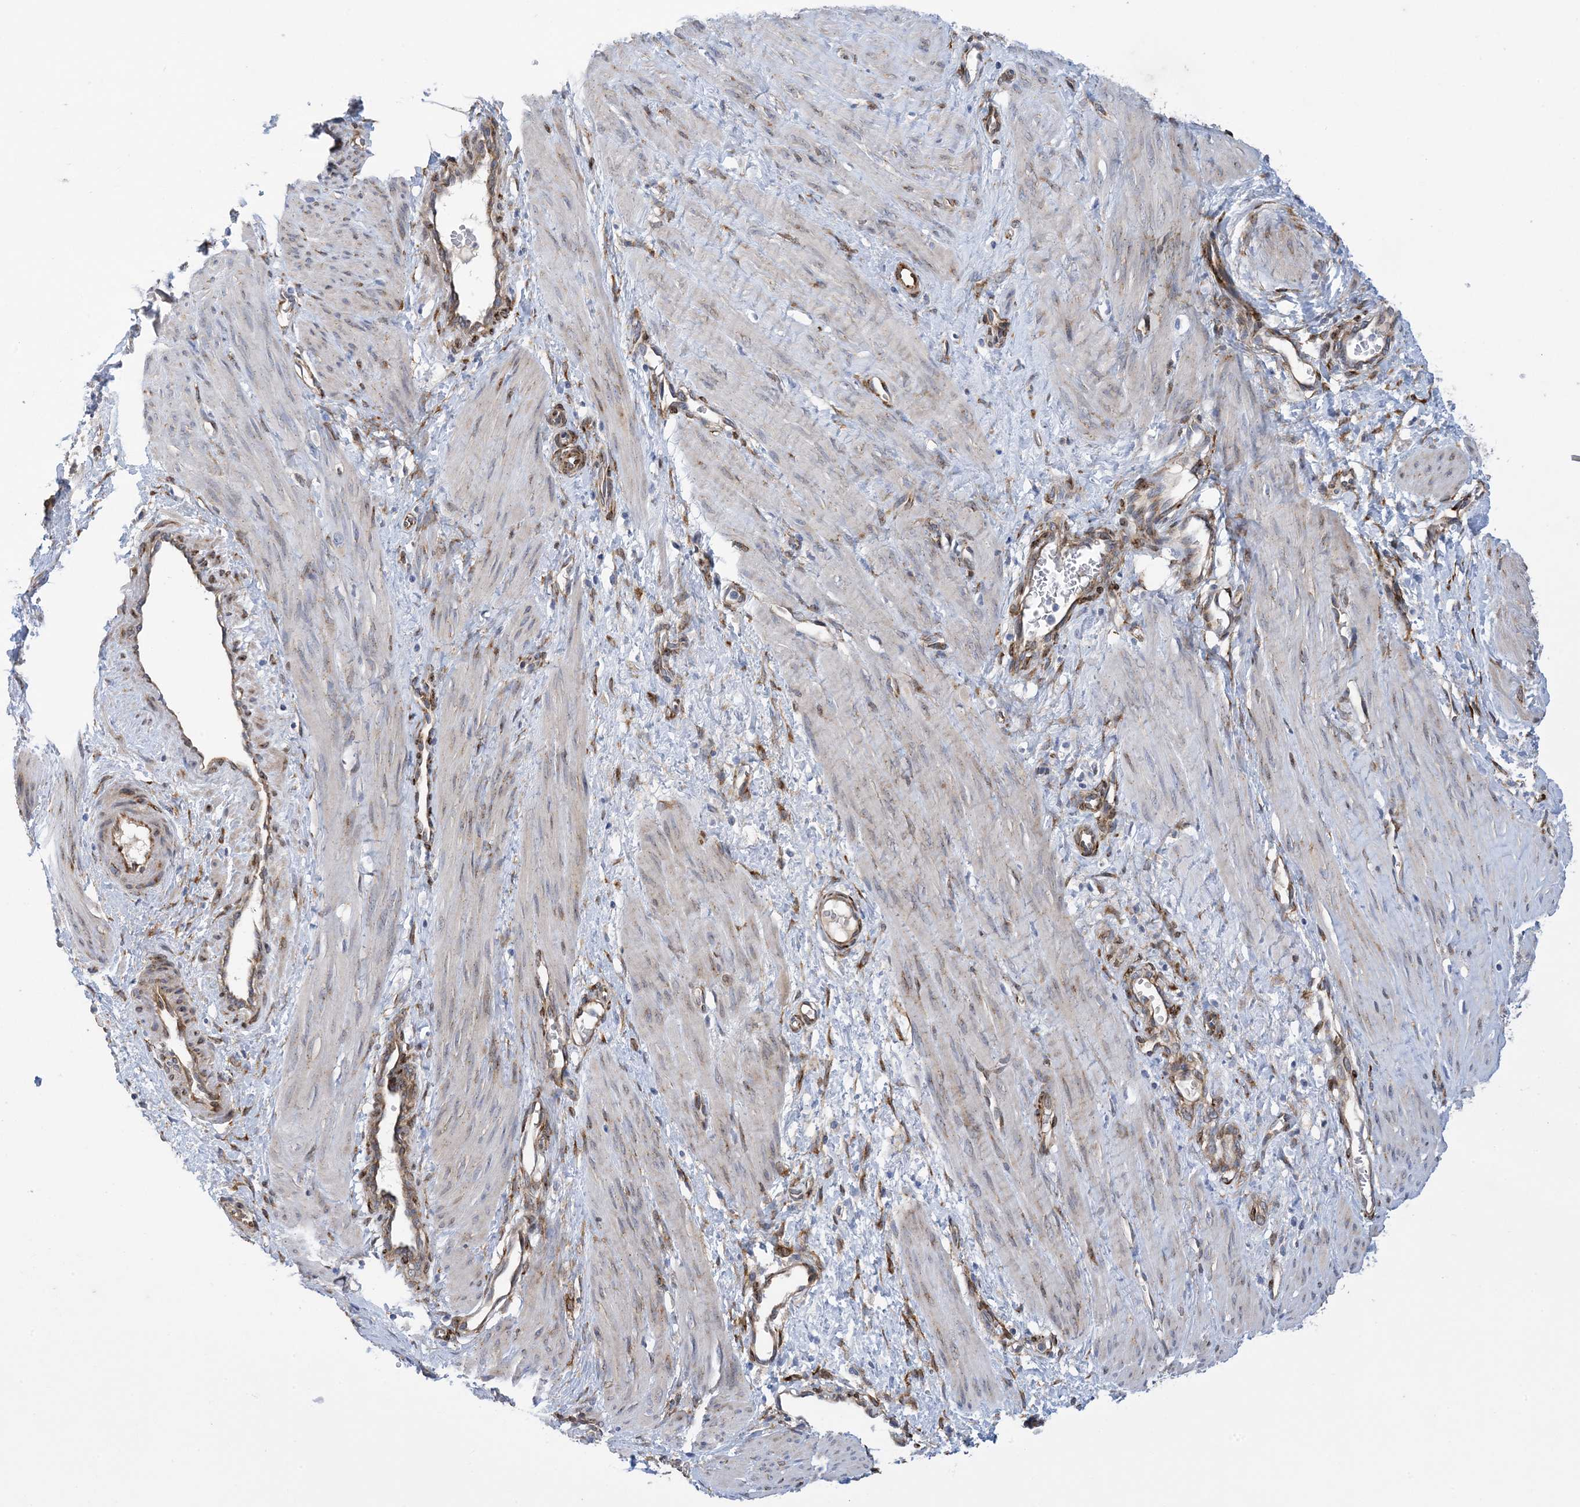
{"staining": {"intensity": "weak", "quantity": "<25%", "location": "cytoplasmic/membranous,nuclear"}, "tissue": "smooth muscle", "cell_type": "Smooth muscle cells", "image_type": "normal", "snomed": [{"axis": "morphology", "description": "Normal tissue, NOS"}, {"axis": "topography", "description": "Endometrium"}], "caption": "Immunohistochemistry (IHC) histopathology image of unremarkable smooth muscle stained for a protein (brown), which exhibits no expression in smooth muscle cells. (DAB IHC visualized using brightfield microscopy, high magnification).", "gene": "RBMS3", "patient": {"sex": "female", "age": 33}}